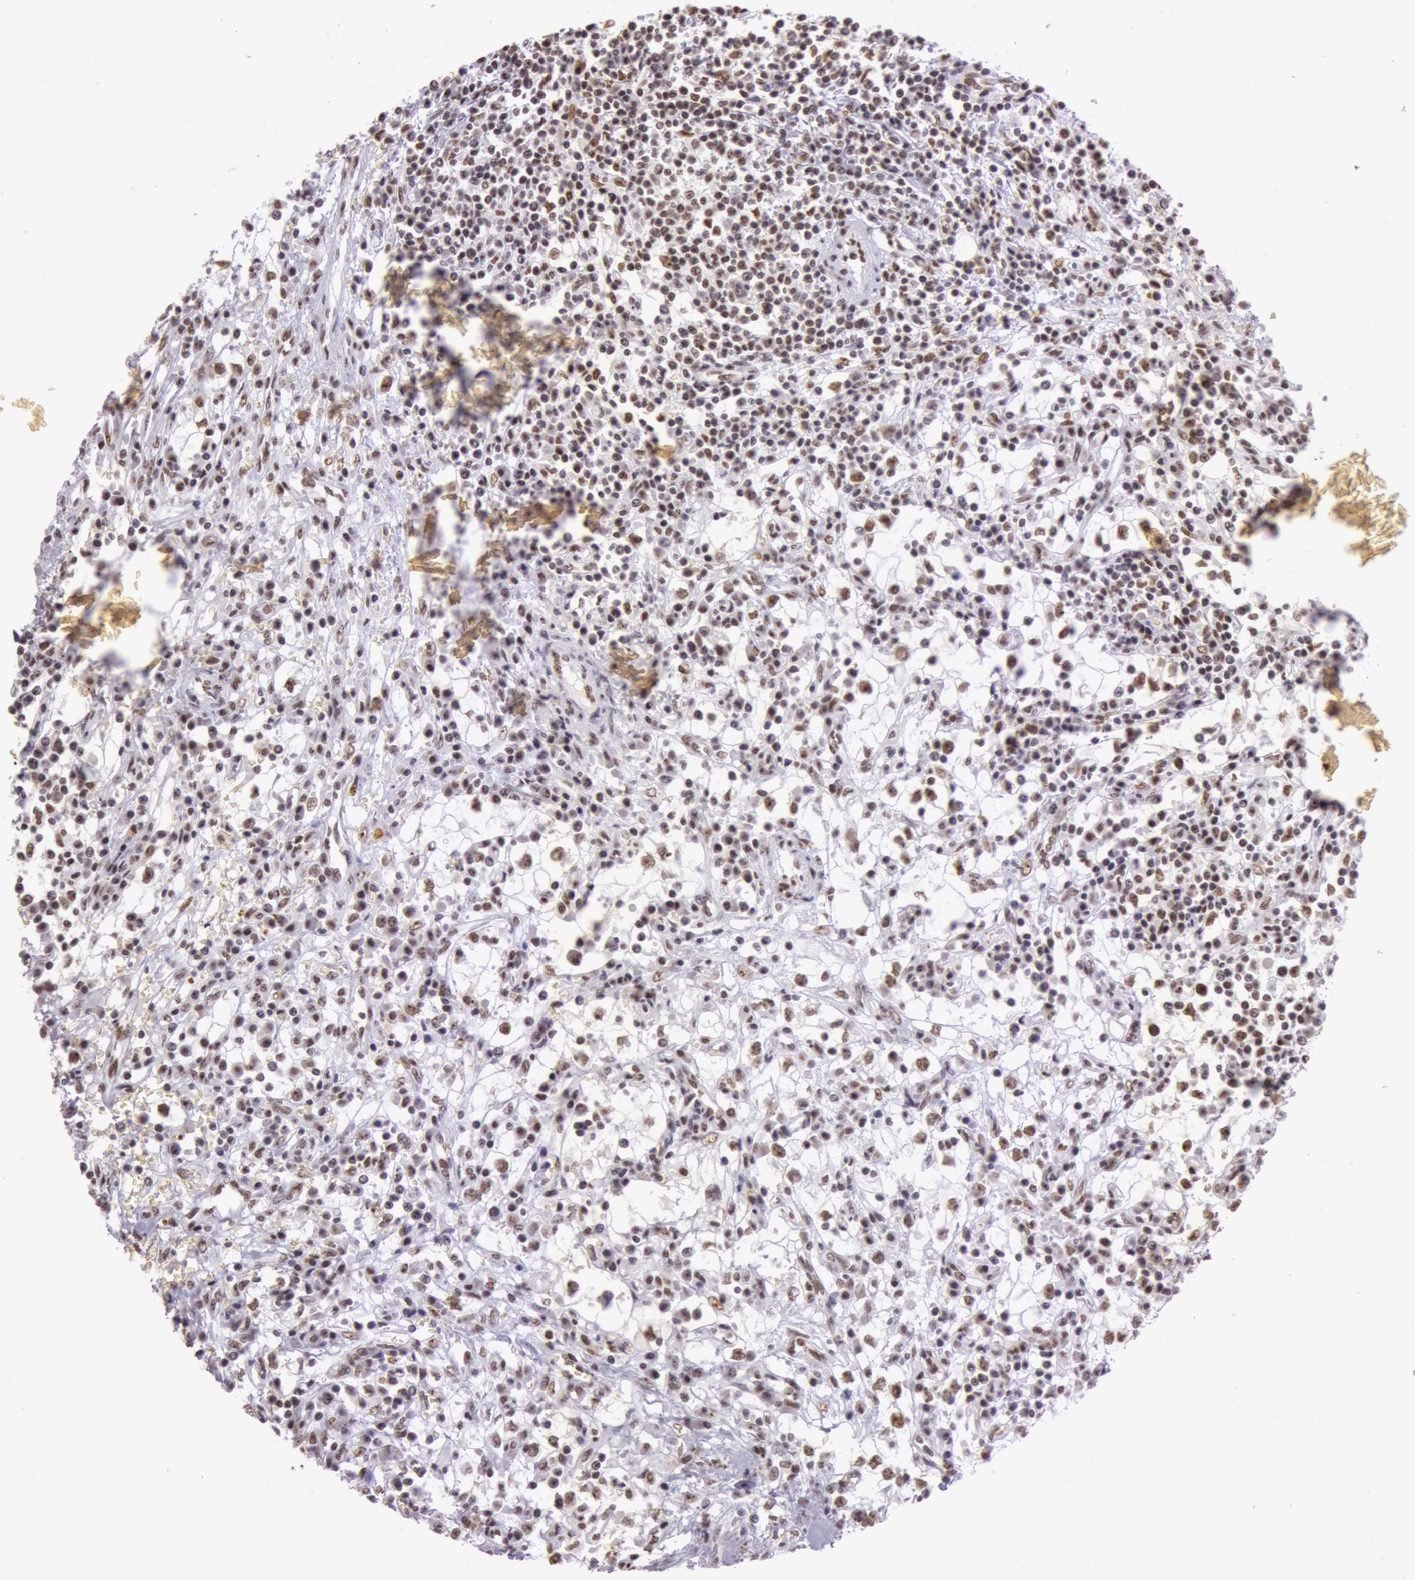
{"staining": {"intensity": "moderate", "quantity": "25%-75%", "location": "nuclear"}, "tissue": "renal cancer", "cell_type": "Tumor cells", "image_type": "cancer", "snomed": [{"axis": "morphology", "description": "Adenocarcinoma, NOS"}, {"axis": "topography", "description": "Kidney"}], "caption": "DAB (3,3'-diaminobenzidine) immunohistochemical staining of renal cancer (adenocarcinoma) demonstrates moderate nuclear protein positivity in about 25%-75% of tumor cells. The protein of interest is shown in brown color, while the nuclei are stained blue.", "gene": "NBN", "patient": {"sex": "male", "age": 82}}